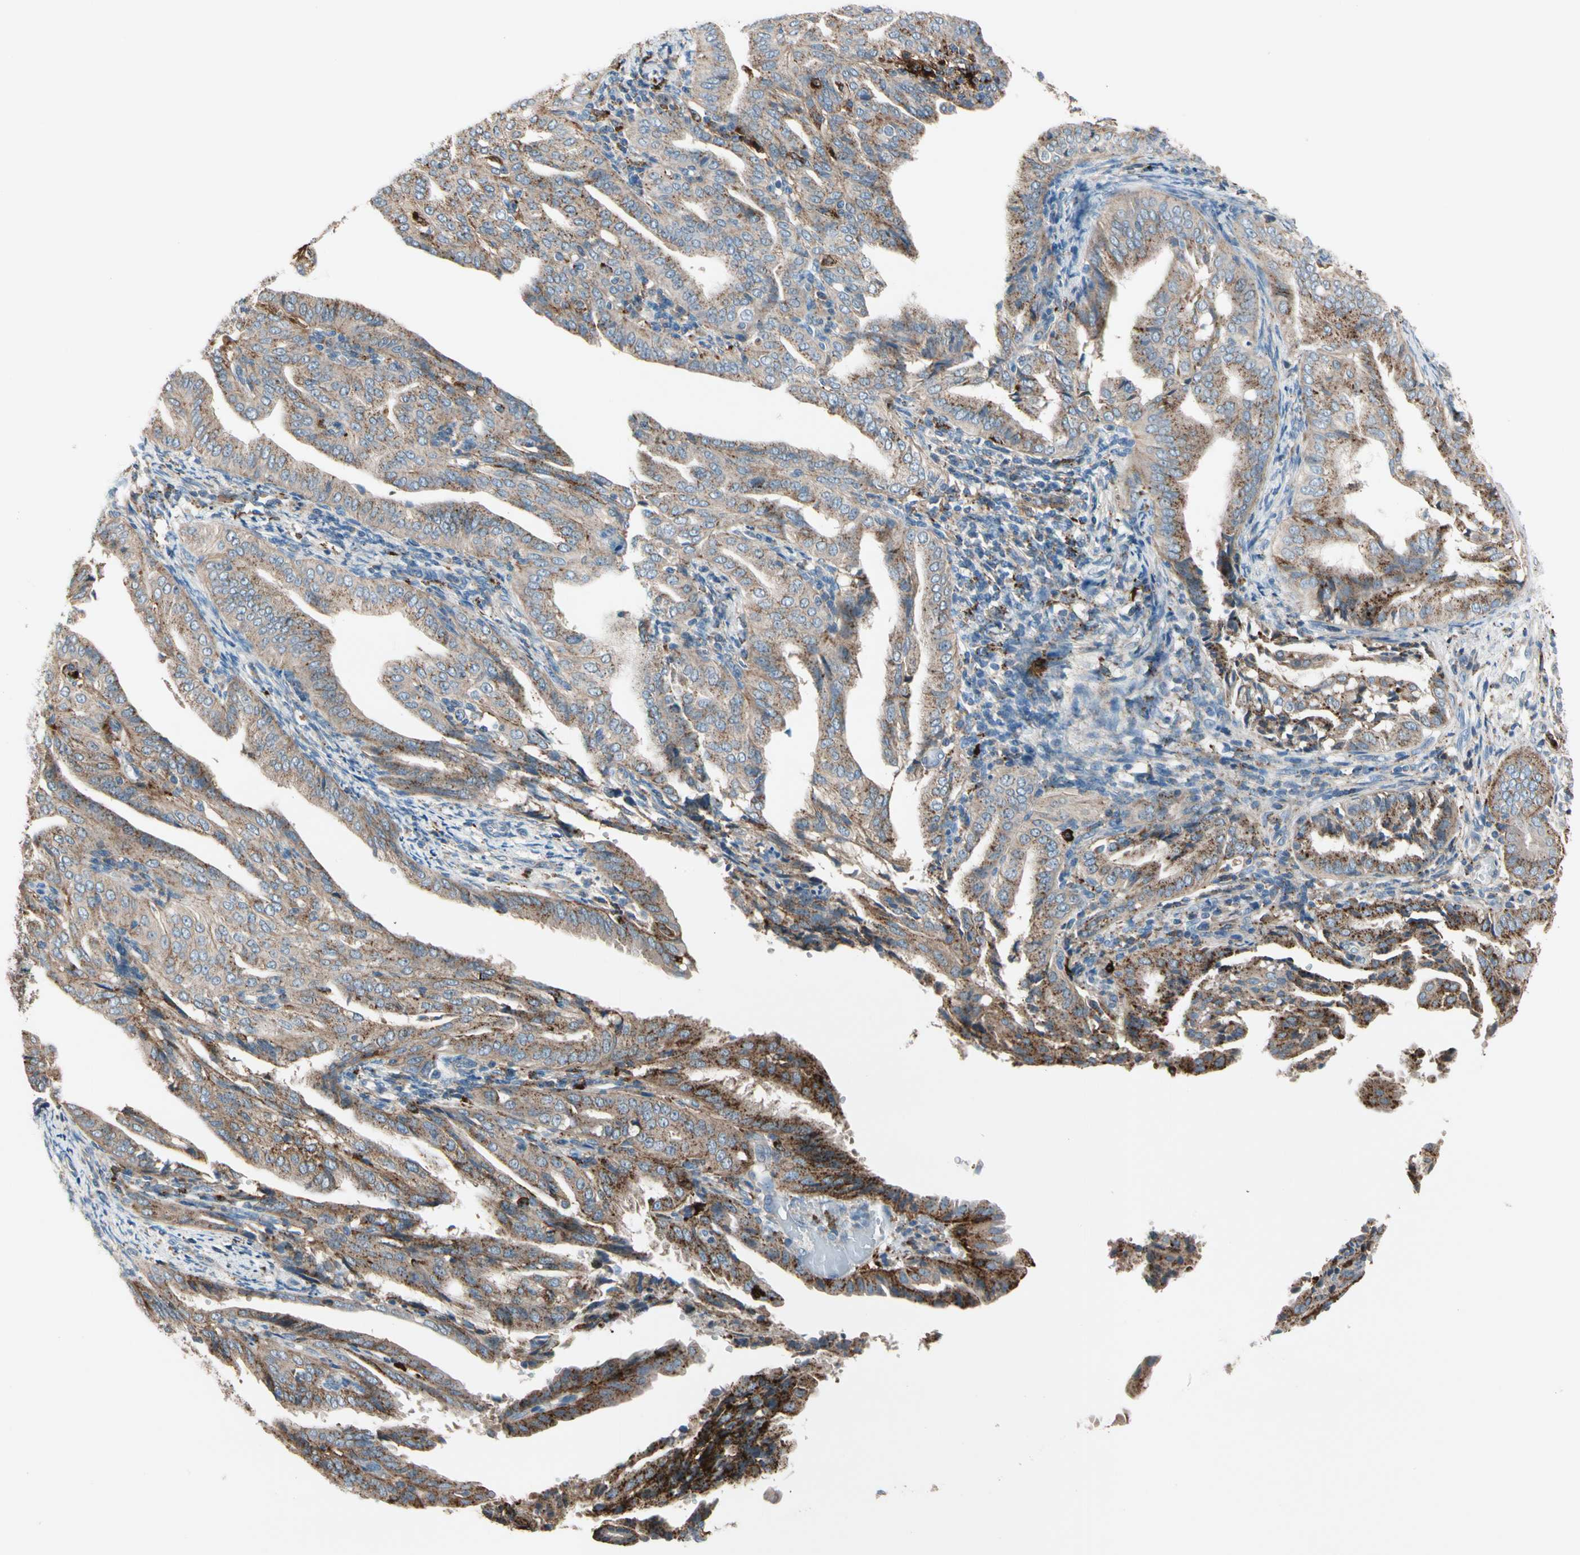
{"staining": {"intensity": "strong", "quantity": ">75%", "location": "cytoplasmic/membranous"}, "tissue": "endometrial cancer", "cell_type": "Tumor cells", "image_type": "cancer", "snomed": [{"axis": "morphology", "description": "Adenocarcinoma, NOS"}, {"axis": "topography", "description": "Endometrium"}], "caption": "Immunohistochemical staining of endometrial cancer exhibits strong cytoplasmic/membranous protein positivity in approximately >75% of tumor cells. Immunohistochemistry (ihc) stains the protein of interest in brown and the nuclei are stained blue.", "gene": "GM2A", "patient": {"sex": "female", "age": 58}}